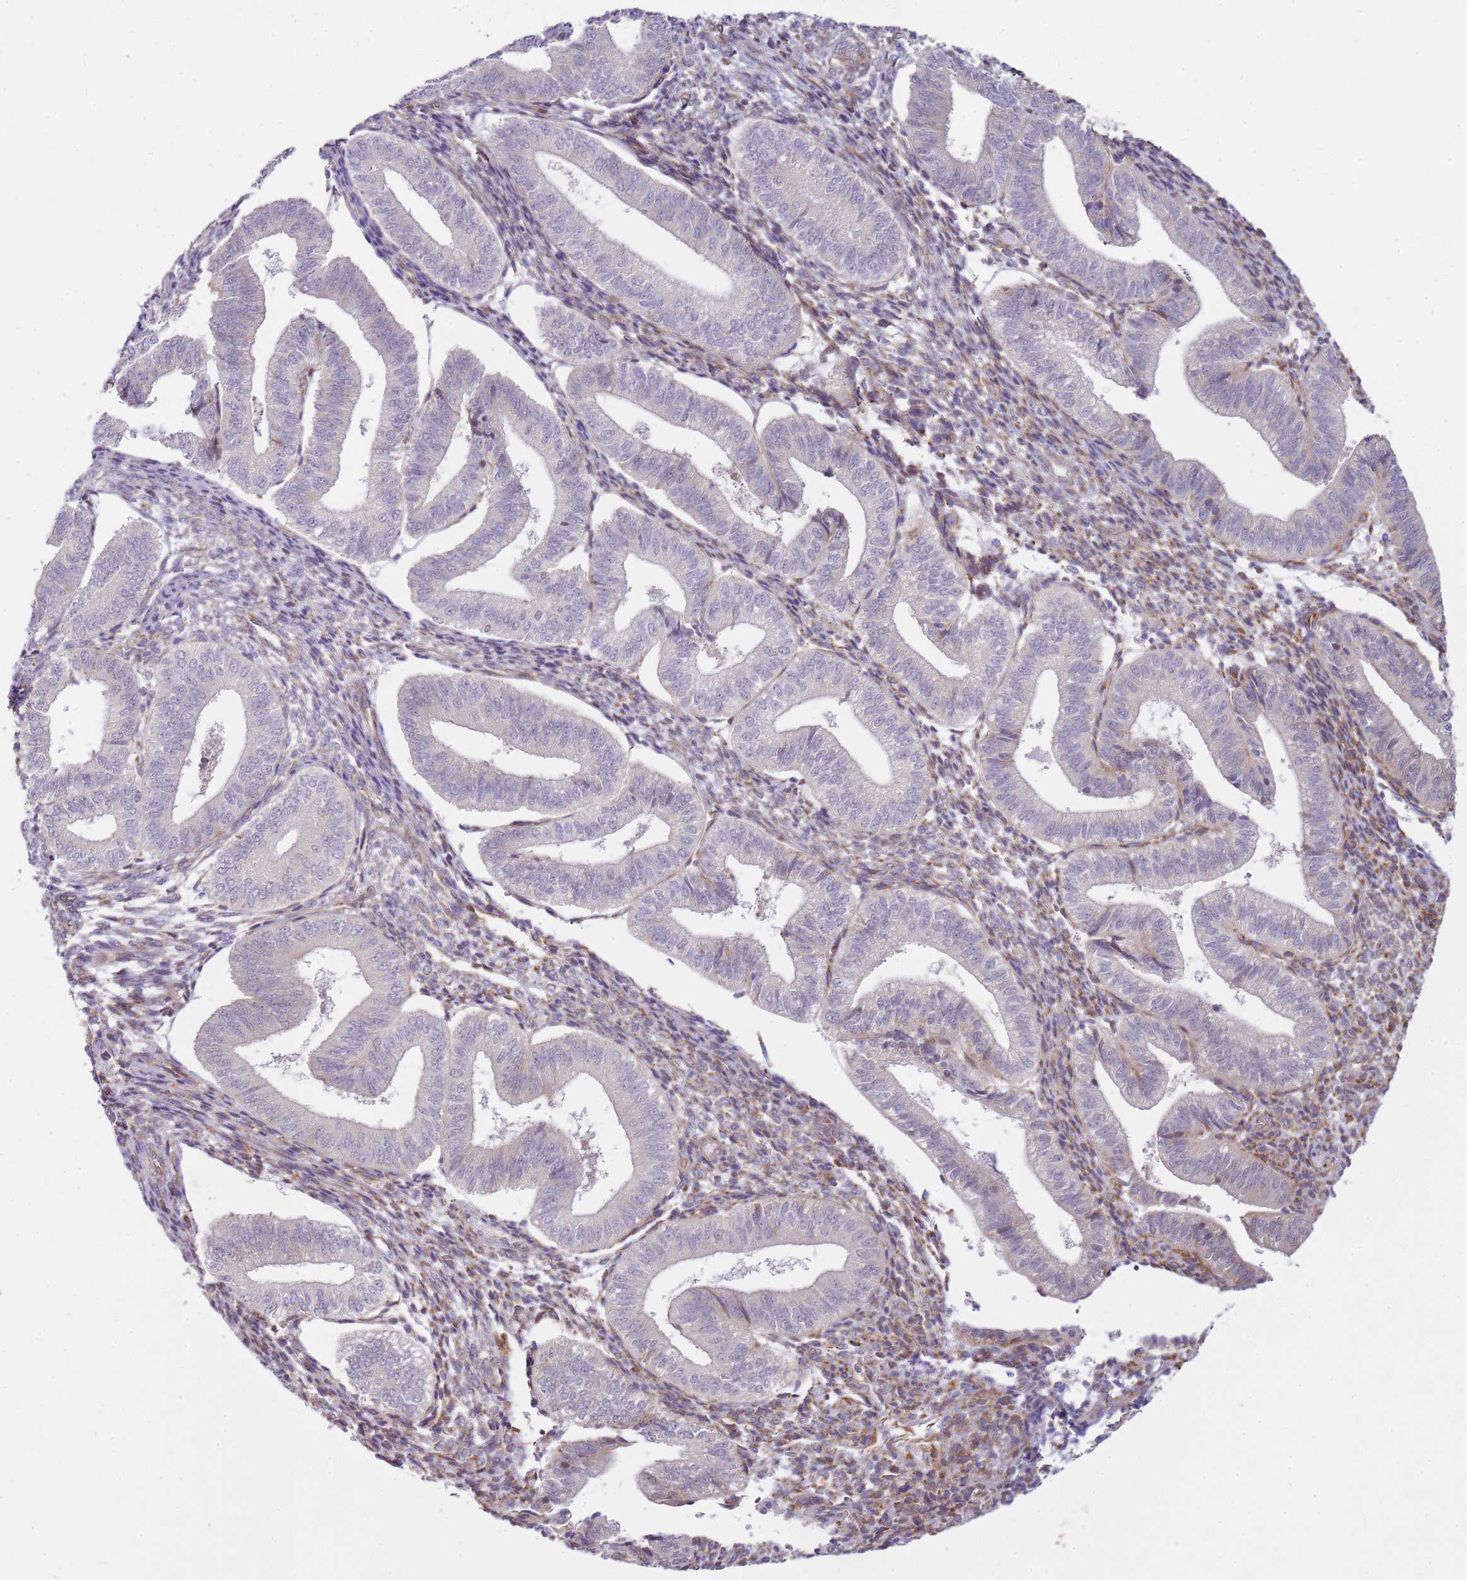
{"staining": {"intensity": "weak", "quantity": "<25%", "location": "cytoplasmic/membranous"}, "tissue": "endometrium", "cell_type": "Cells in endometrial stroma", "image_type": "normal", "snomed": [{"axis": "morphology", "description": "Normal tissue, NOS"}, {"axis": "topography", "description": "Endometrium"}], "caption": "Immunohistochemistry (IHC) image of normal endometrium: human endometrium stained with DAB (3,3'-diaminobenzidine) reveals no significant protein staining in cells in endometrial stroma.", "gene": "GRAP", "patient": {"sex": "female", "age": 34}}